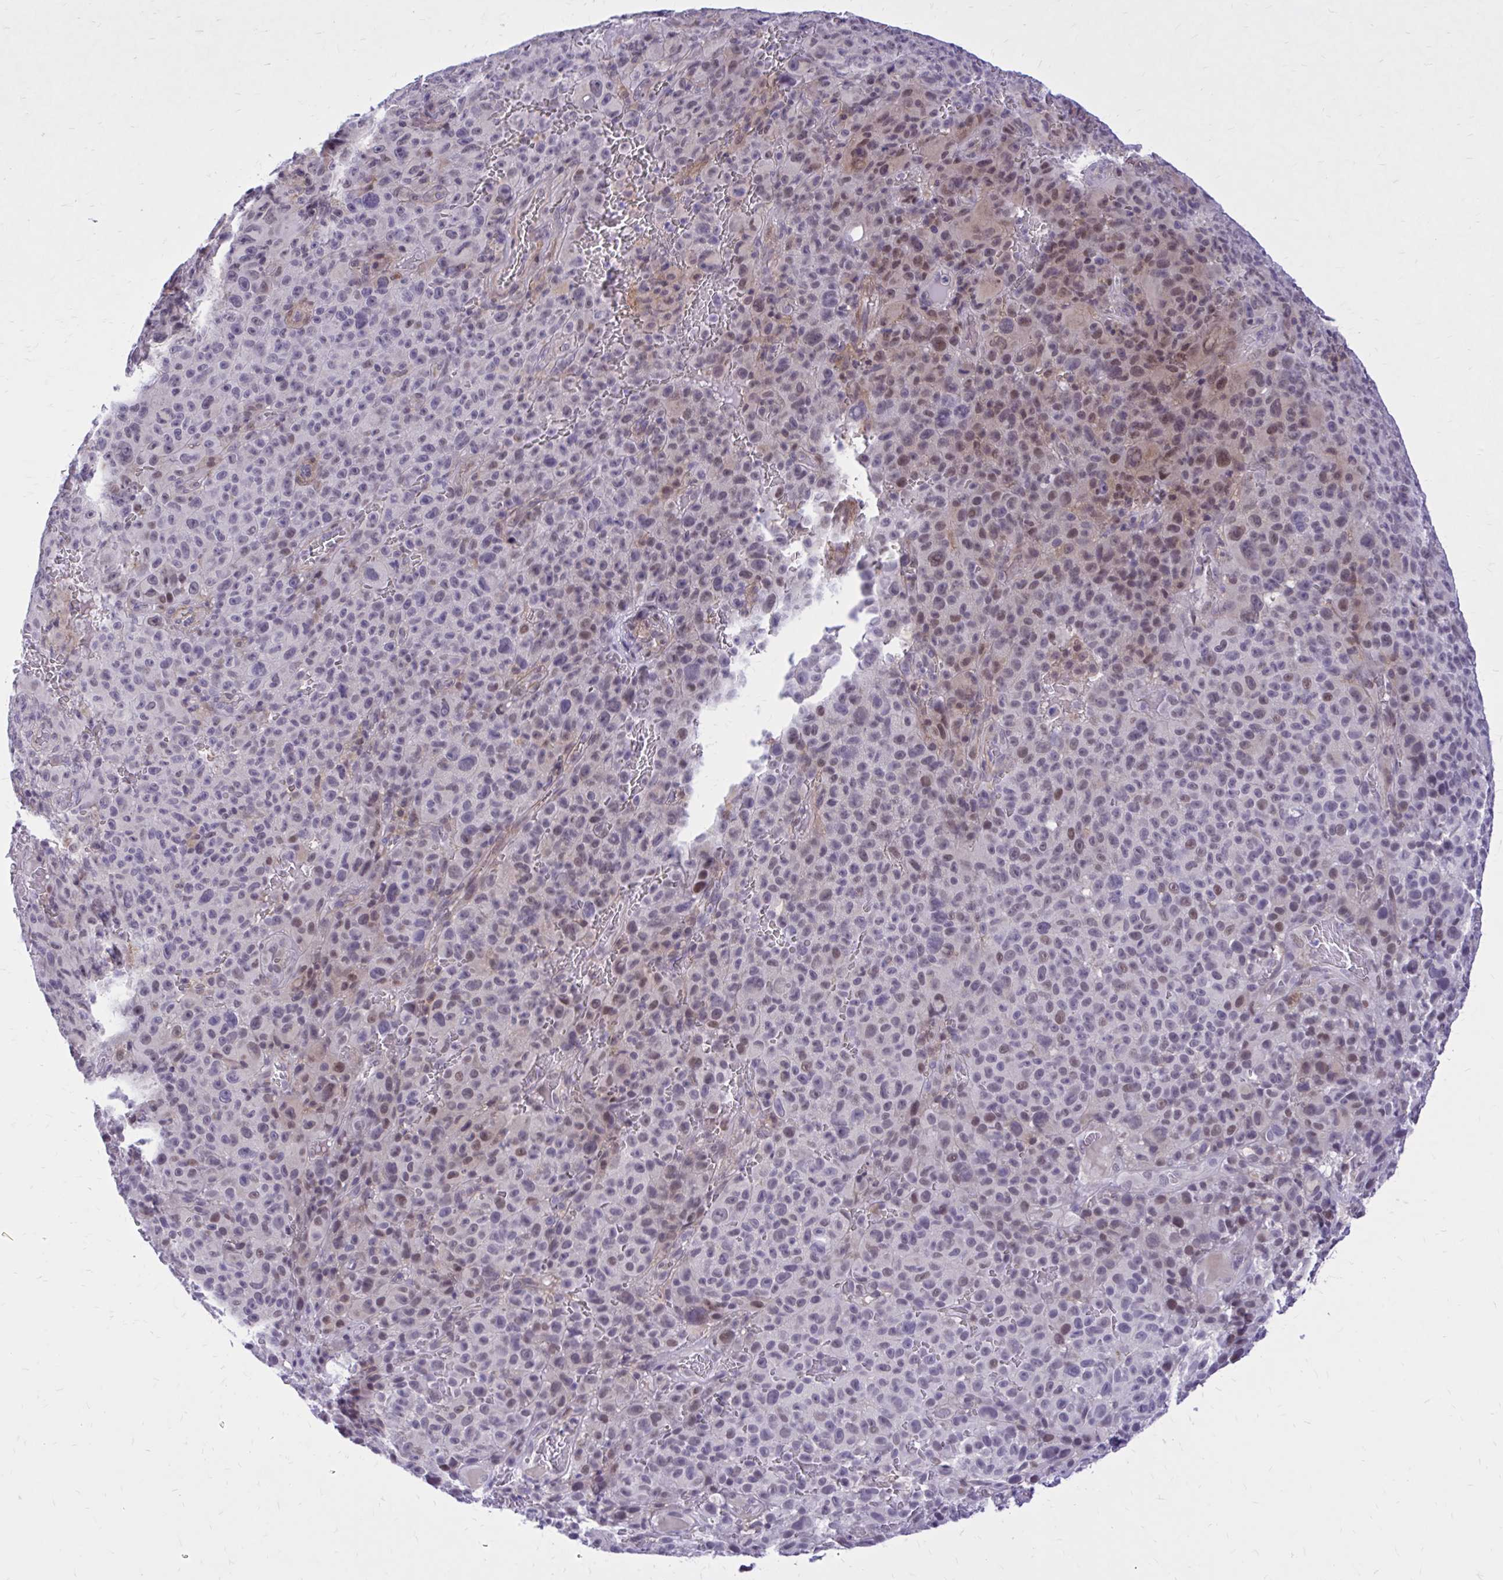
{"staining": {"intensity": "moderate", "quantity": "<25%", "location": "nuclear"}, "tissue": "melanoma", "cell_type": "Tumor cells", "image_type": "cancer", "snomed": [{"axis": "morphology", "description": "Malignant melanoma, NOS"}, {"axis": "topography", "description": "Skin"}], "caption": "Malignant melanoma stained with a protein marker shows moderate staining in tumor cells.", "gene": "ZBTB25", "patient": {"sex": "female", "age": 82}}